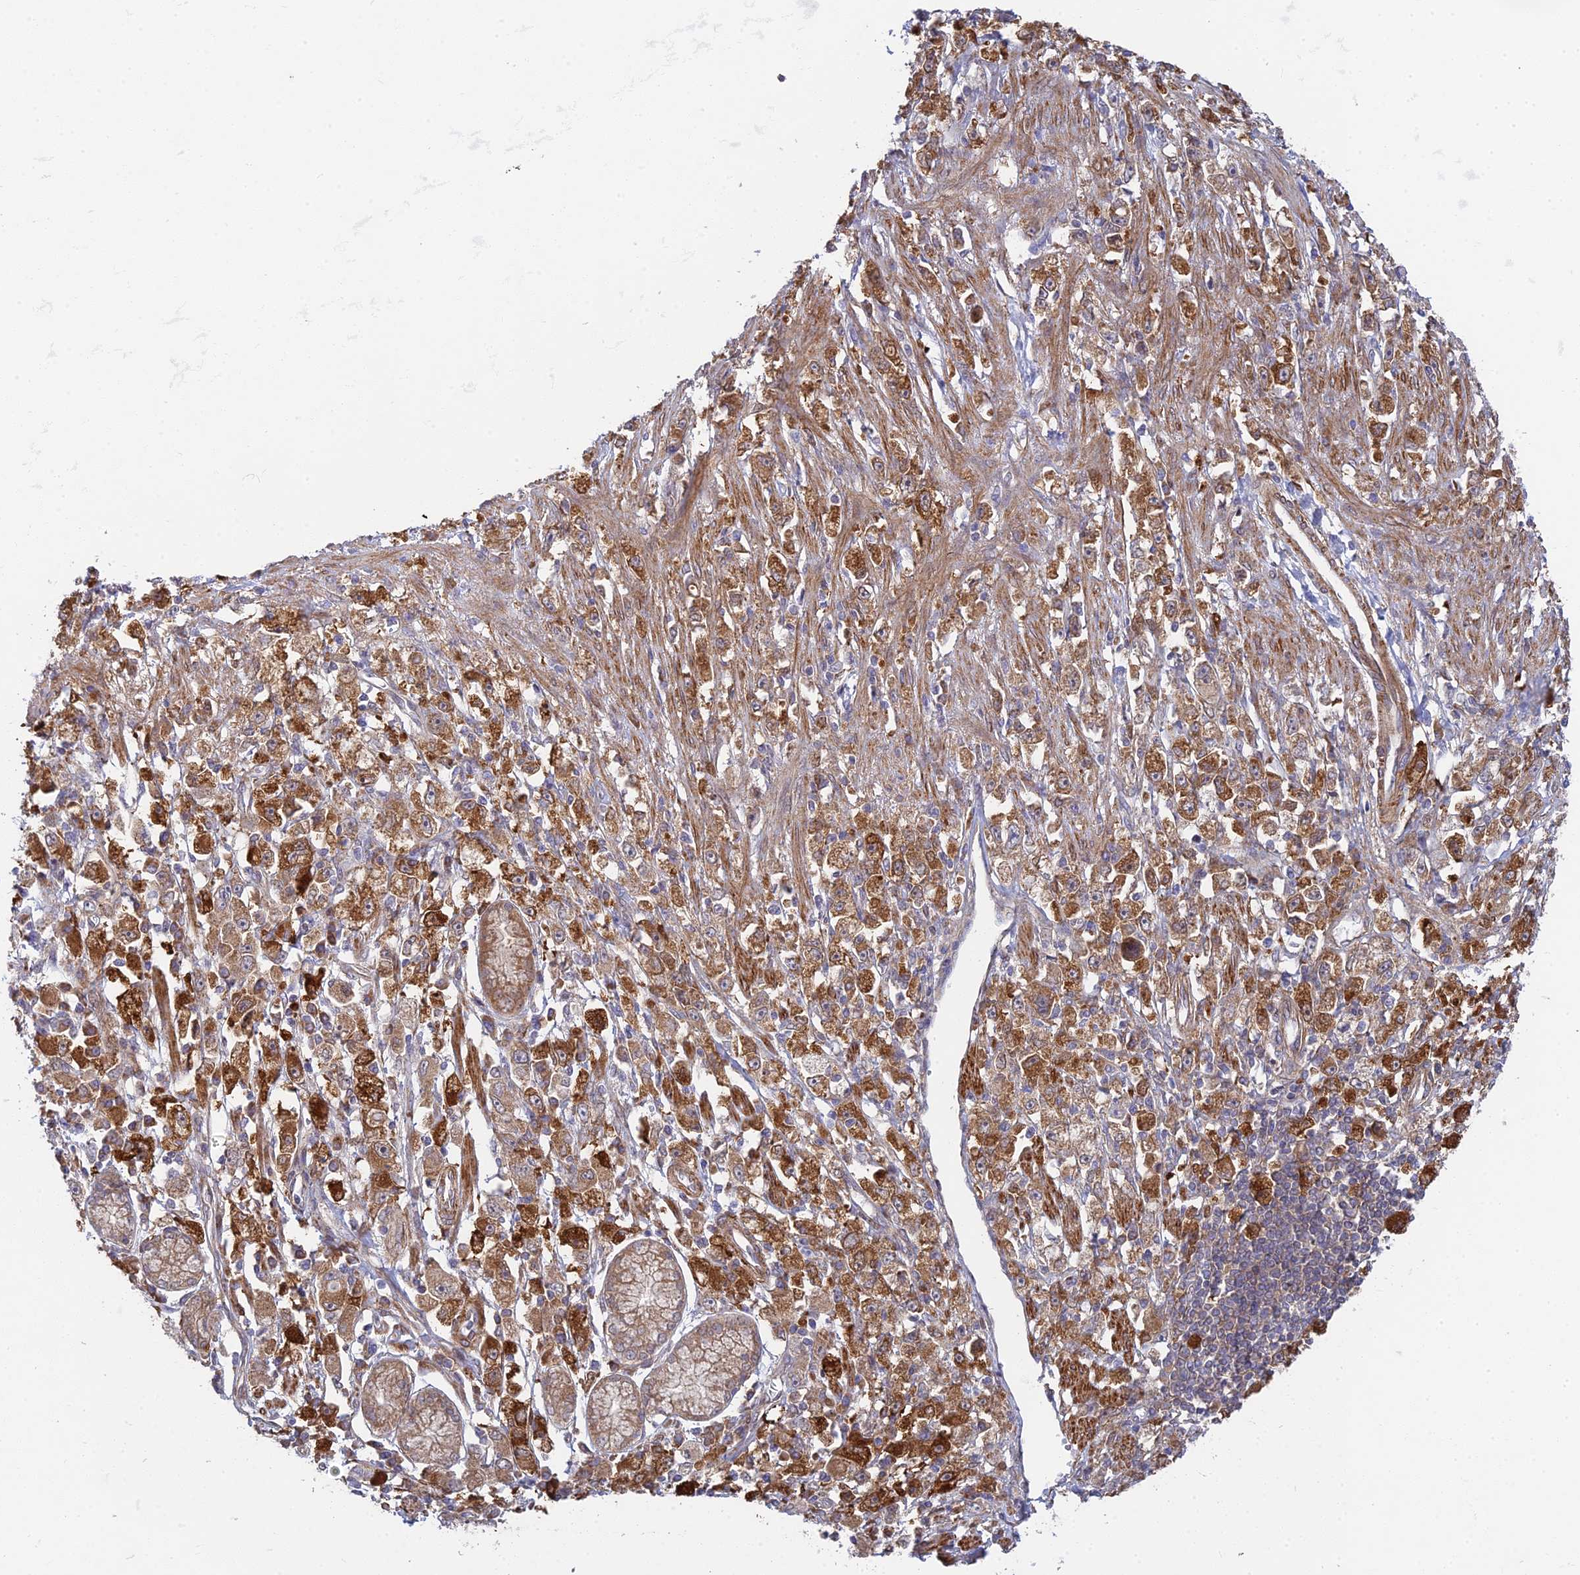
{"staining": {"intensity": "moderate", "quantity": ">75%", "location": "cytoplasmic/membranous"}, "tissue": "stomach cancer", "cell_type": "Tumor cells", "image_type": "cancer", "snomed": [{"axis": "morphology", "description": "Adenocarcinoma, NOS"}, {"axis": "topography", "description": "Stomach"}], "caption": "The photomicrograph displays immunohistochemical staining of stomach cancer. There is moderate cytoplasmic/membranous staining is appreciated in about >75% of tumor cells.", "gene": "INCA1", "patient": {"sex": "female", "age": 59}}